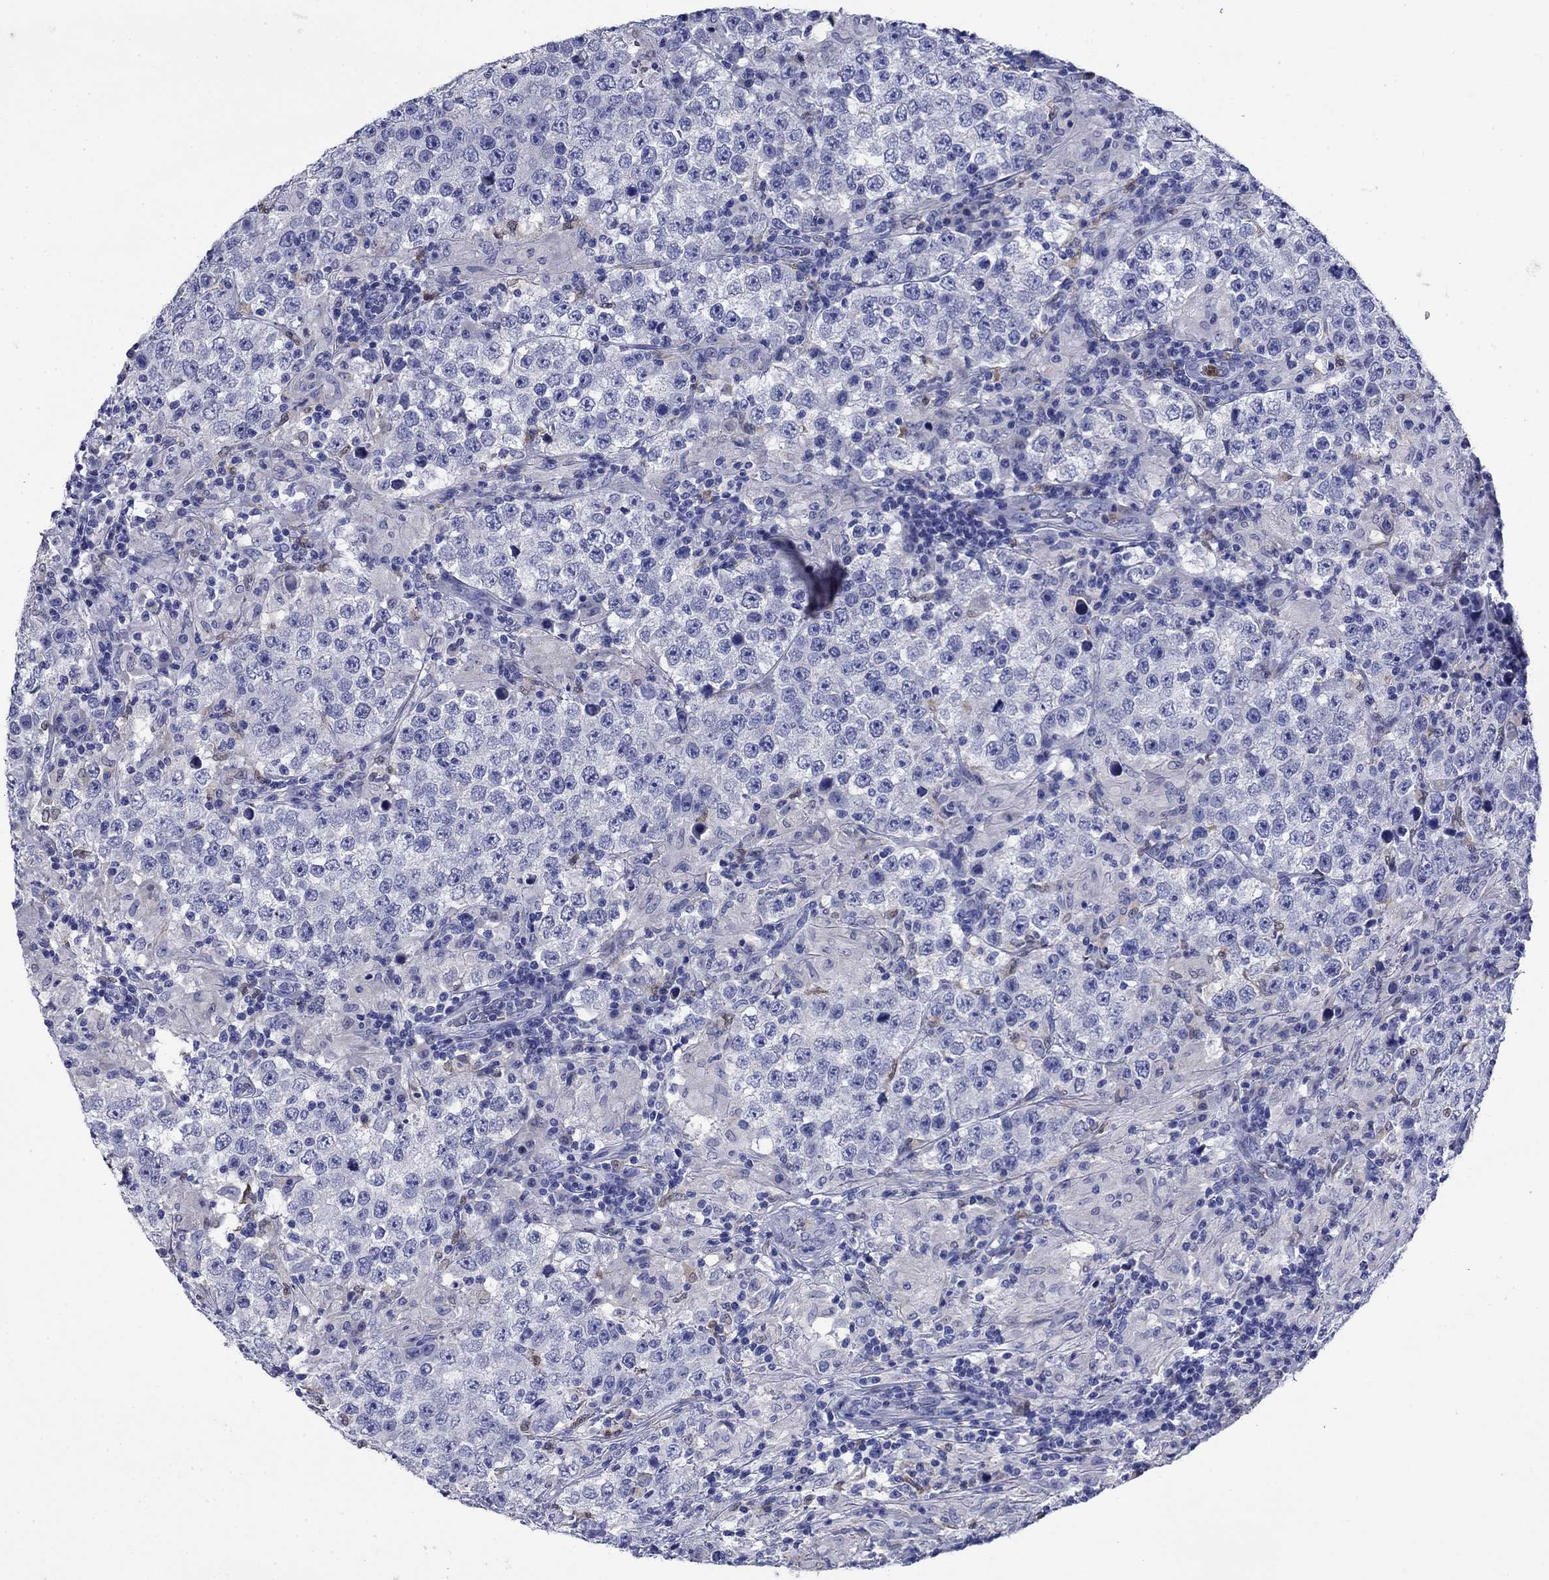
{"staining": {"intensity": "negative", "quantity": "none", "location": "none"}, "tissue": "testis cancer", "cell_type": "Tumor cells", "image_type": "cancer", "snomed": [{"axis": "morphology", "description": "Seminoma, NOS"}, {"axis": "morphology", "description": "Carcinoma, Embryonal, NOS"}, {"axis": "topography", "description": "Testis"}], "caption": "A photomicrograph of human testis cancer (embryonal carcinoma) is negative for staining in tumor cells.", "gene": "TFR2", "patient": {"sex": "male", "age": 41}}